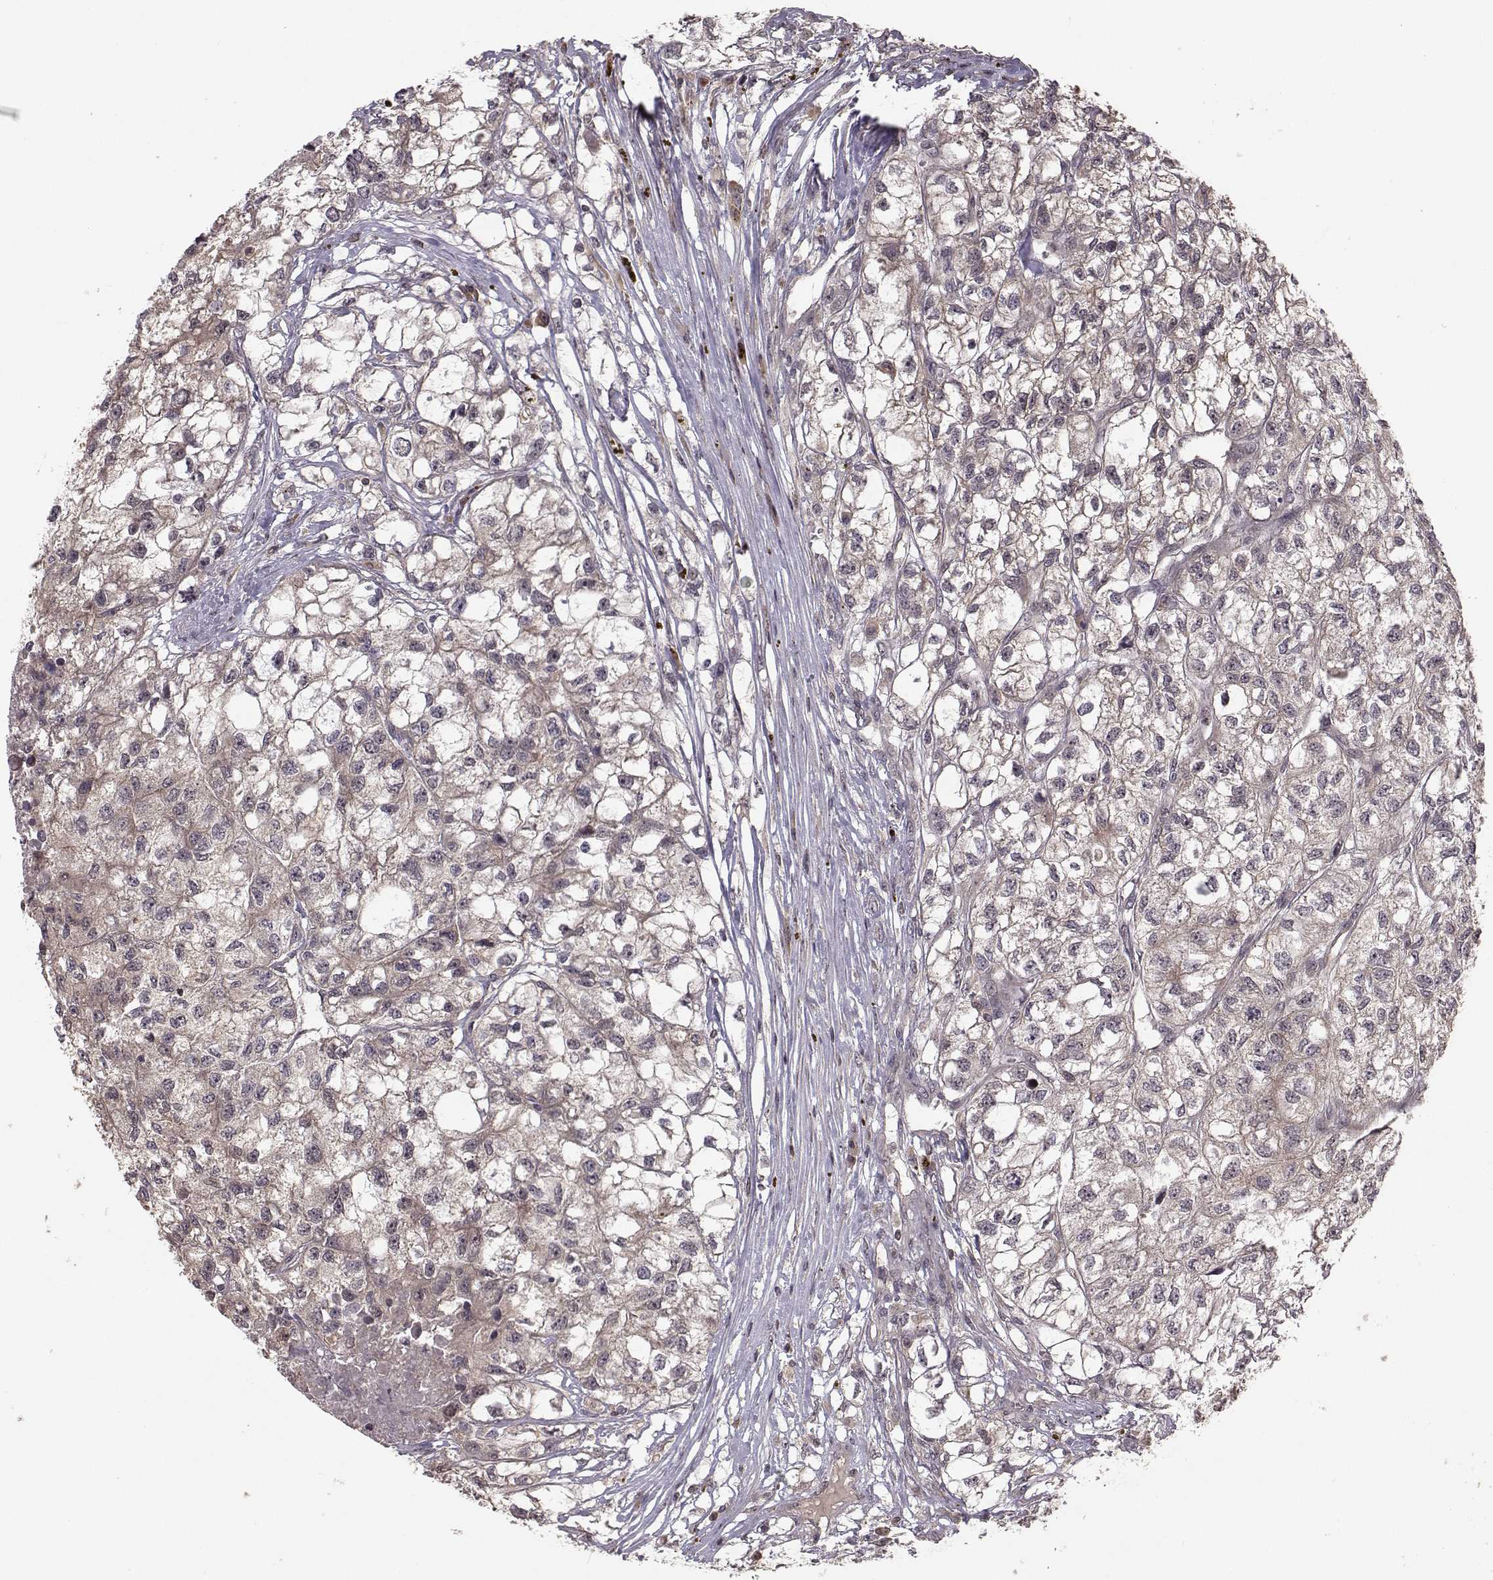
{"staining": {"intensity": "weak", "quantity": "25%-75%", "location": "cytoplasmic/membranous"}, "tissue": "renal cancer", "cell_type": "Tumor cells", "image_type": "cancer", "snomed": [{"axis": "morphology", "description": "Adenocarcinoma, NOS"}, {"axis": "topography", "description": "Kidney"}], "caption": "Immunohistochemical staining of human renal cancer (adenocarcinoma) reveals weak cytoplasmic/membranous protein positivity in approximately 25%-75% of tumor cells. (brown staining indicates protein expression, while blue staining denotes nuclei).", "gene": "PLEKHG3", "patient": {"sex": "male", "age": 56}}